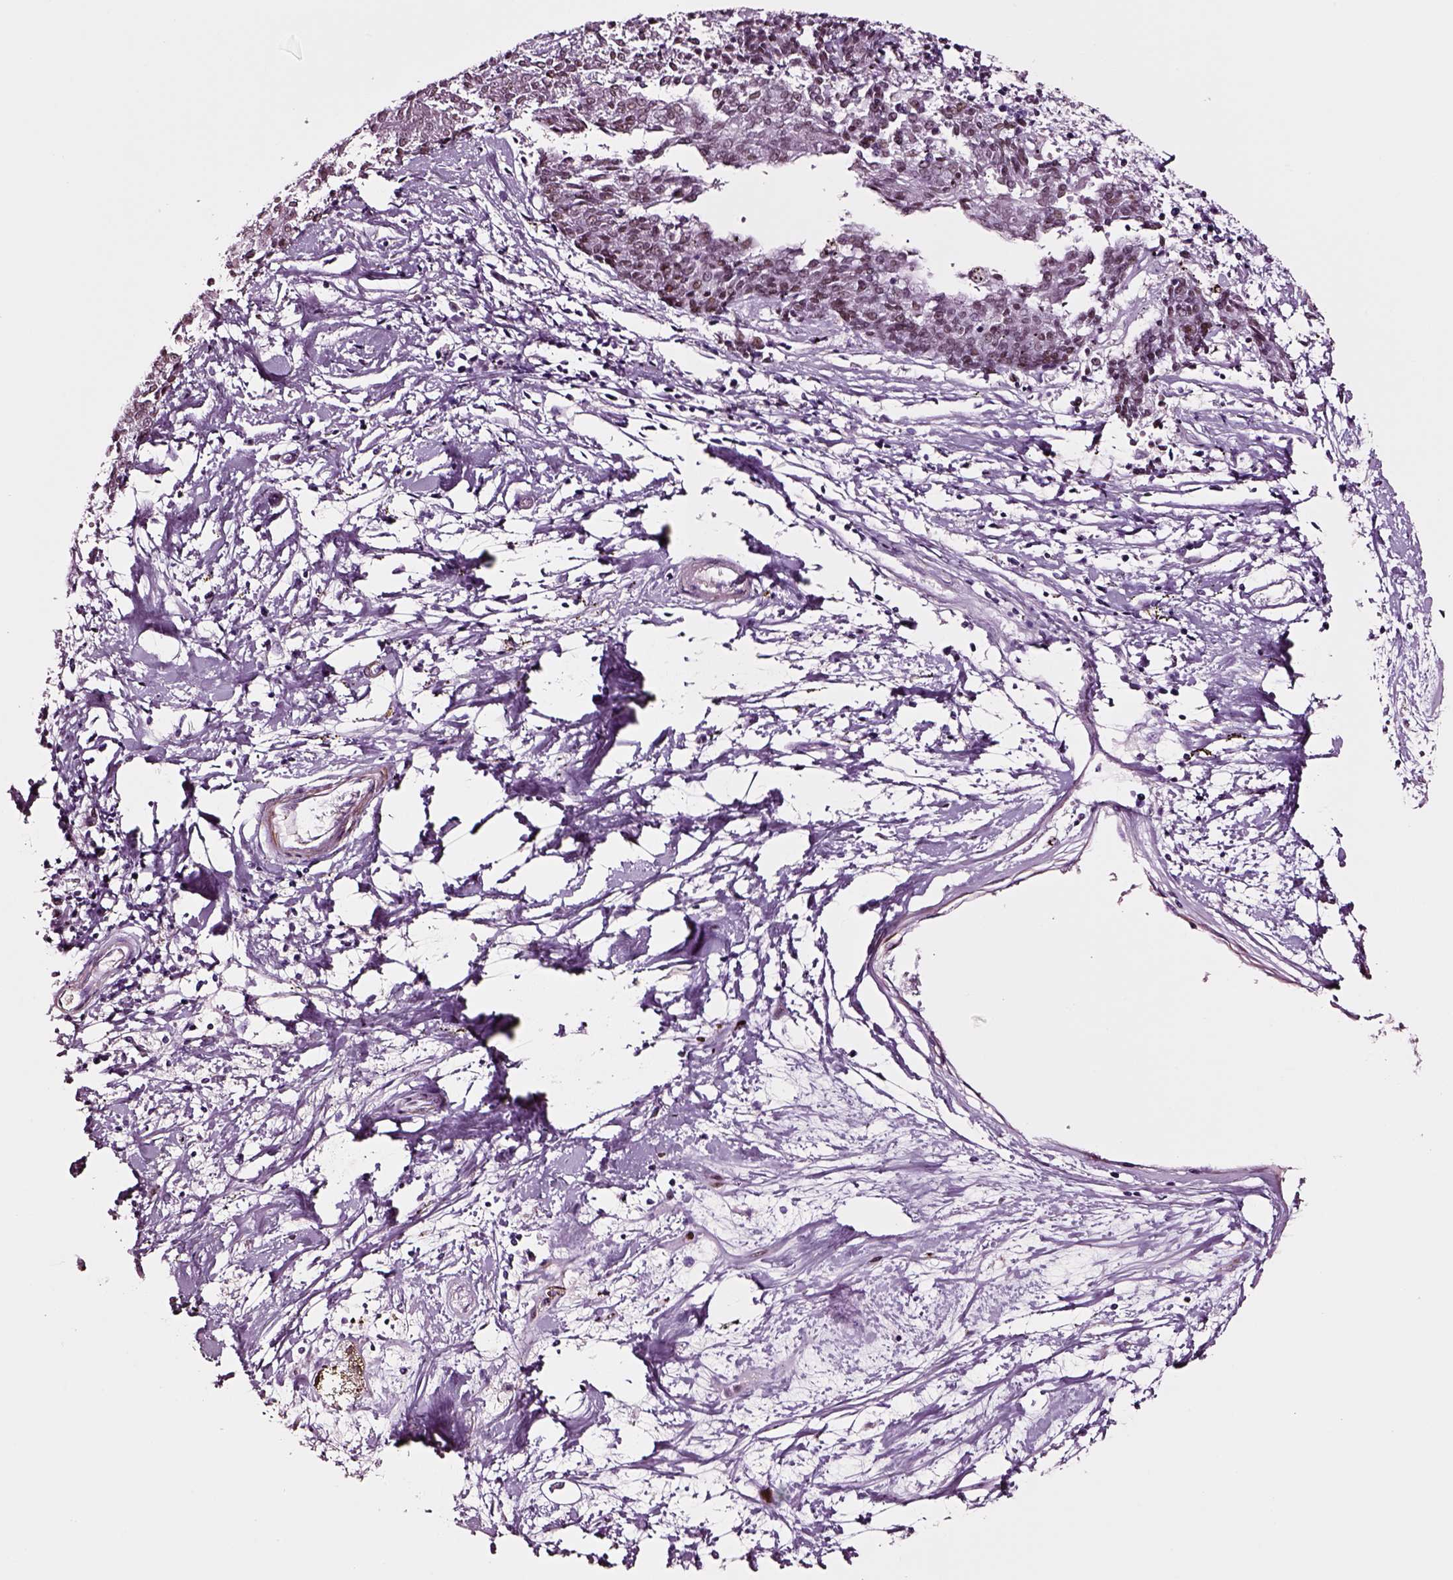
{"staining": {"intensity": "weak", "quantity": "<25%", "location": "nuclear"}, "tissue": "melanoma", "cell_type": "Tumor cells", "image_type": "cancer", "snomed": [{"axis": "morphology", "description": "Malignant melanoma, NOS"}, {"axis": "topography", "description": "Skin"}], "caption": "Immunohistochemical staining of human malignant melanoma displays no significant staining in tumor cells.", "gene": "SOX10", "patient": {"sex": "female", "age": 72}}